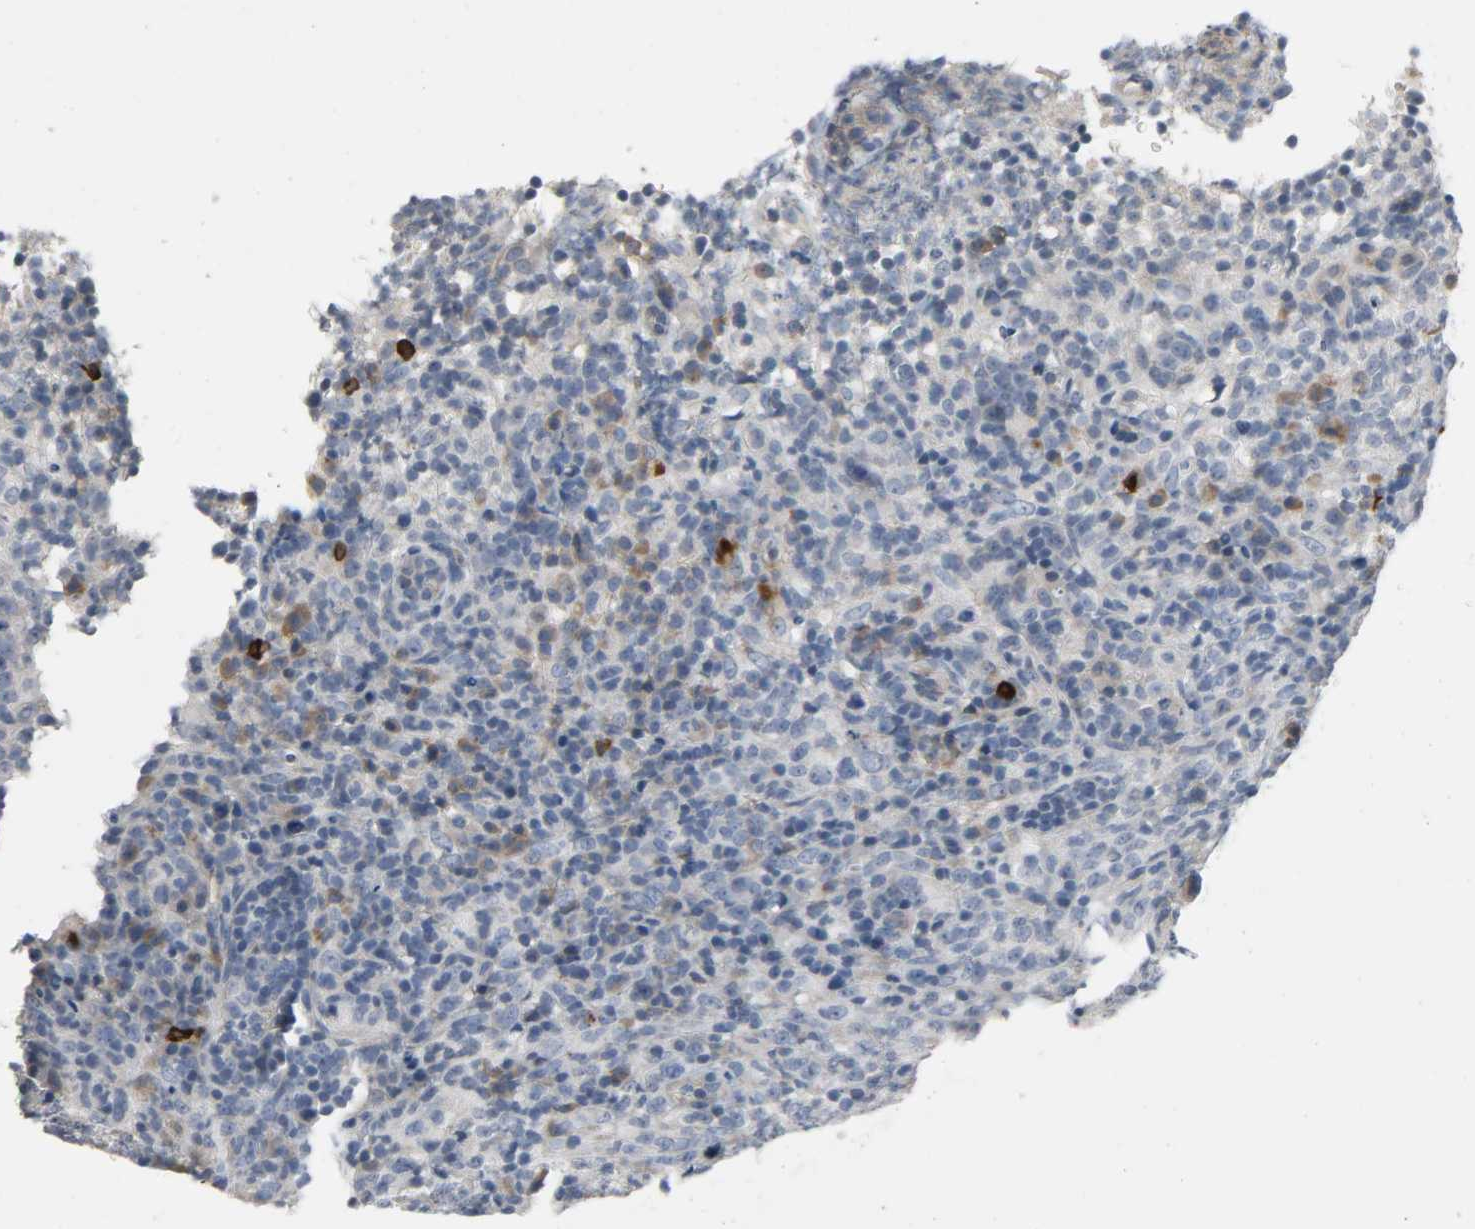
{"staining": {"intensity": "strong", "quantity": "<25%", "location": "cytoplasmic/membranous"}, "tissue": "lymphoma", "cell_type": "Tumor cells", "image_type": "cancer", "snomed": [{"axis": "morphology", "description": "Malignant lymphoma, non-Hodgkin's type, High grade"}, {"axis": "topography", "description": "Lymph node"}], "caption": "An immunohistochemistry (IHC) micrograph of neoplastic tissue is shown. Protein staining in brown labels strong cytoplasmic/membranous positivity in high-grade malignant lymphoma, non-Hodgkin's type within tumor cells.", "gene": "LIMCH1", "patient": {"sex": "female", "age": 76}}